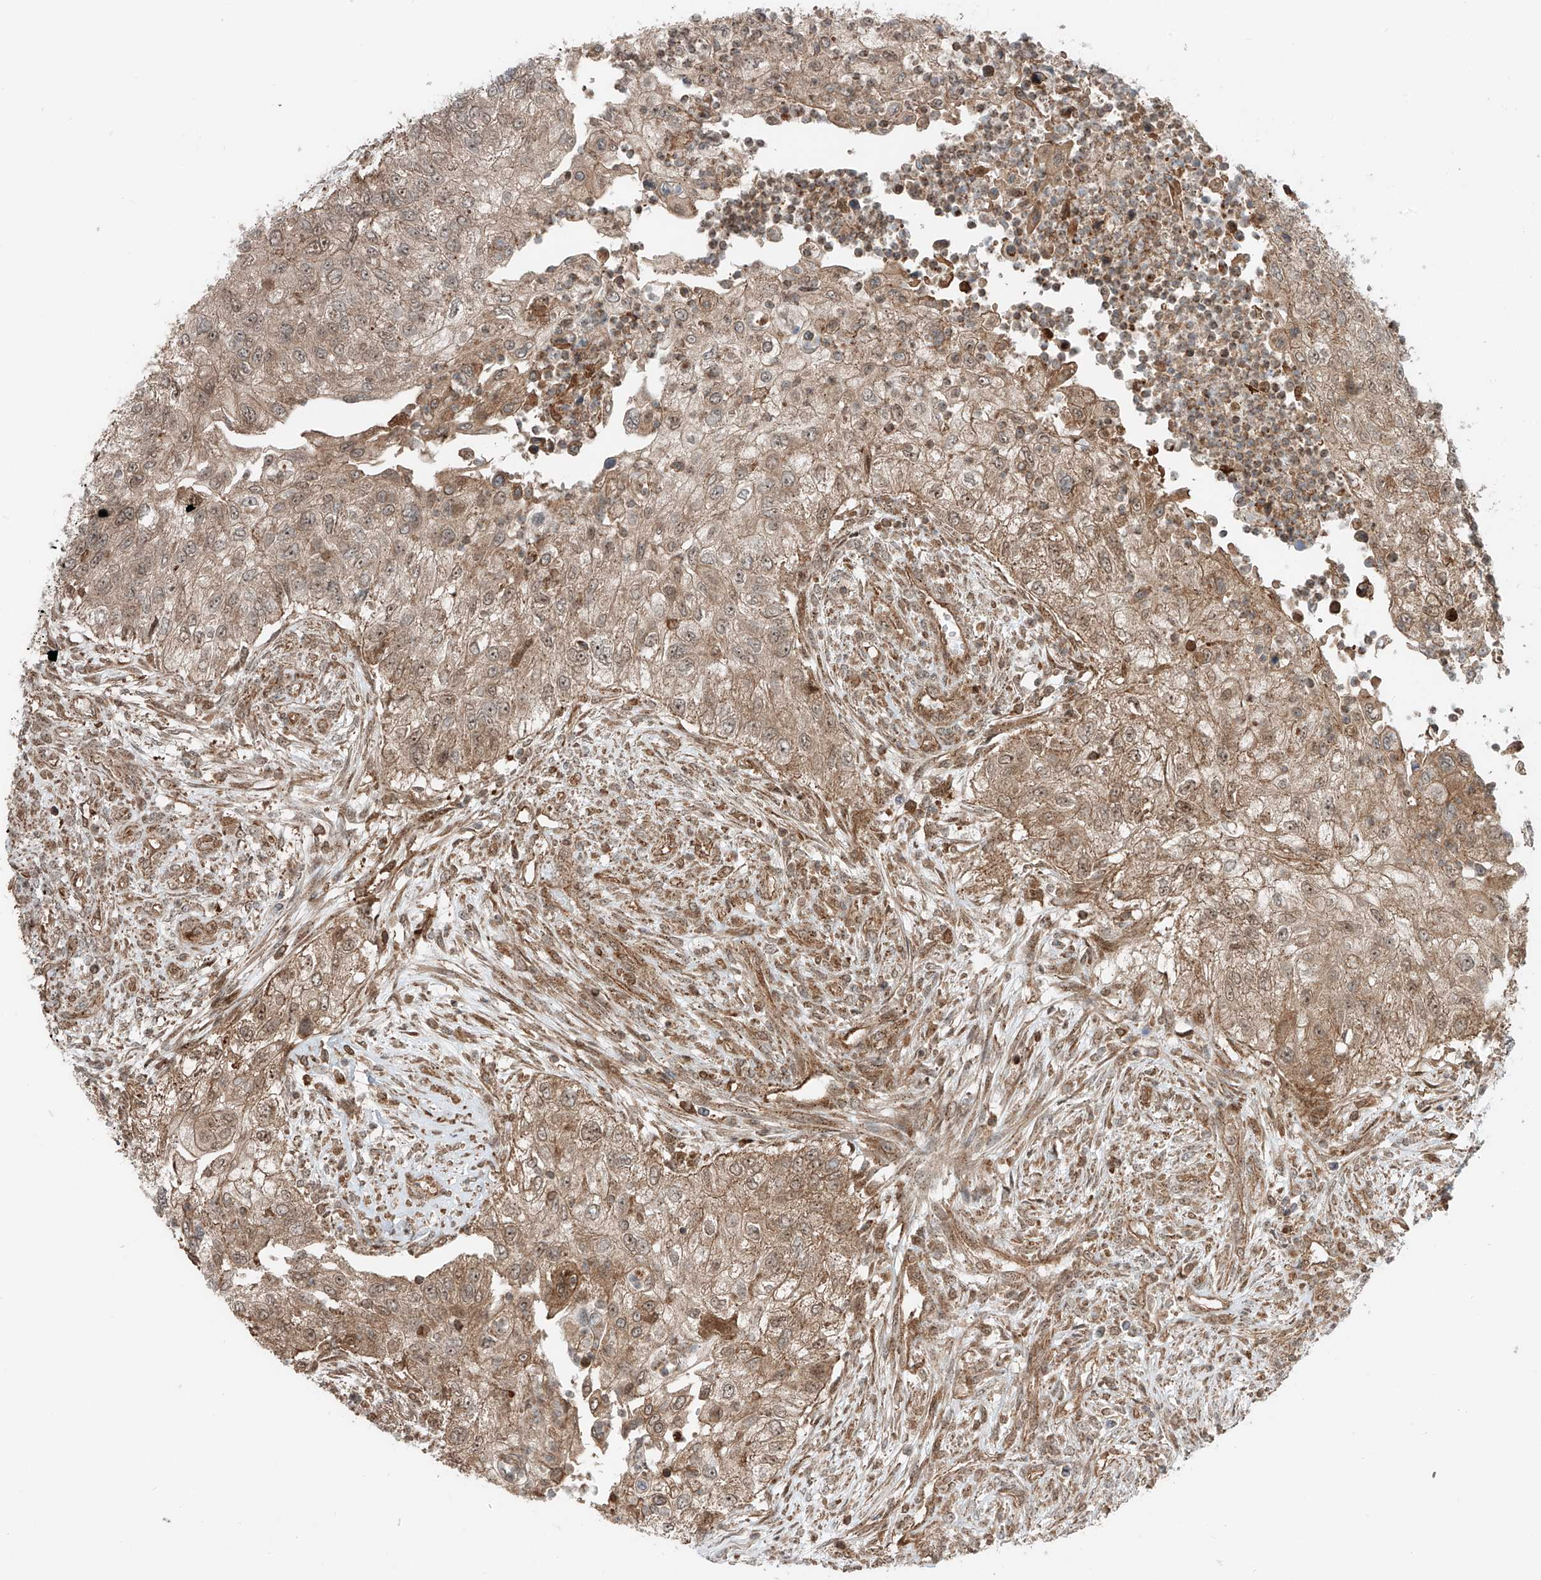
{"staining": {"intensity": "moderate", "quantity": ">75%", "location": "cytoplasmic/membranous,nuclear"}, "tissue": "urothelial cancer", "cell_type": "Tumor cells", "image_type": "cancer", "snomed": [{"axis": "morphology", "description": "Urothelial carcinoma, High grade"}, {"axis": "topography", "description": "Urinary bladder"}], "caption": "Immunohistochemical staining of human urothelial cancer shows medium levels of moderate cytoplasmic/membranous and nuclear protein expression in approximately >75% of tumor cells.", "gene": "USP48", "patient": {"sex": "female", "age": 60}}